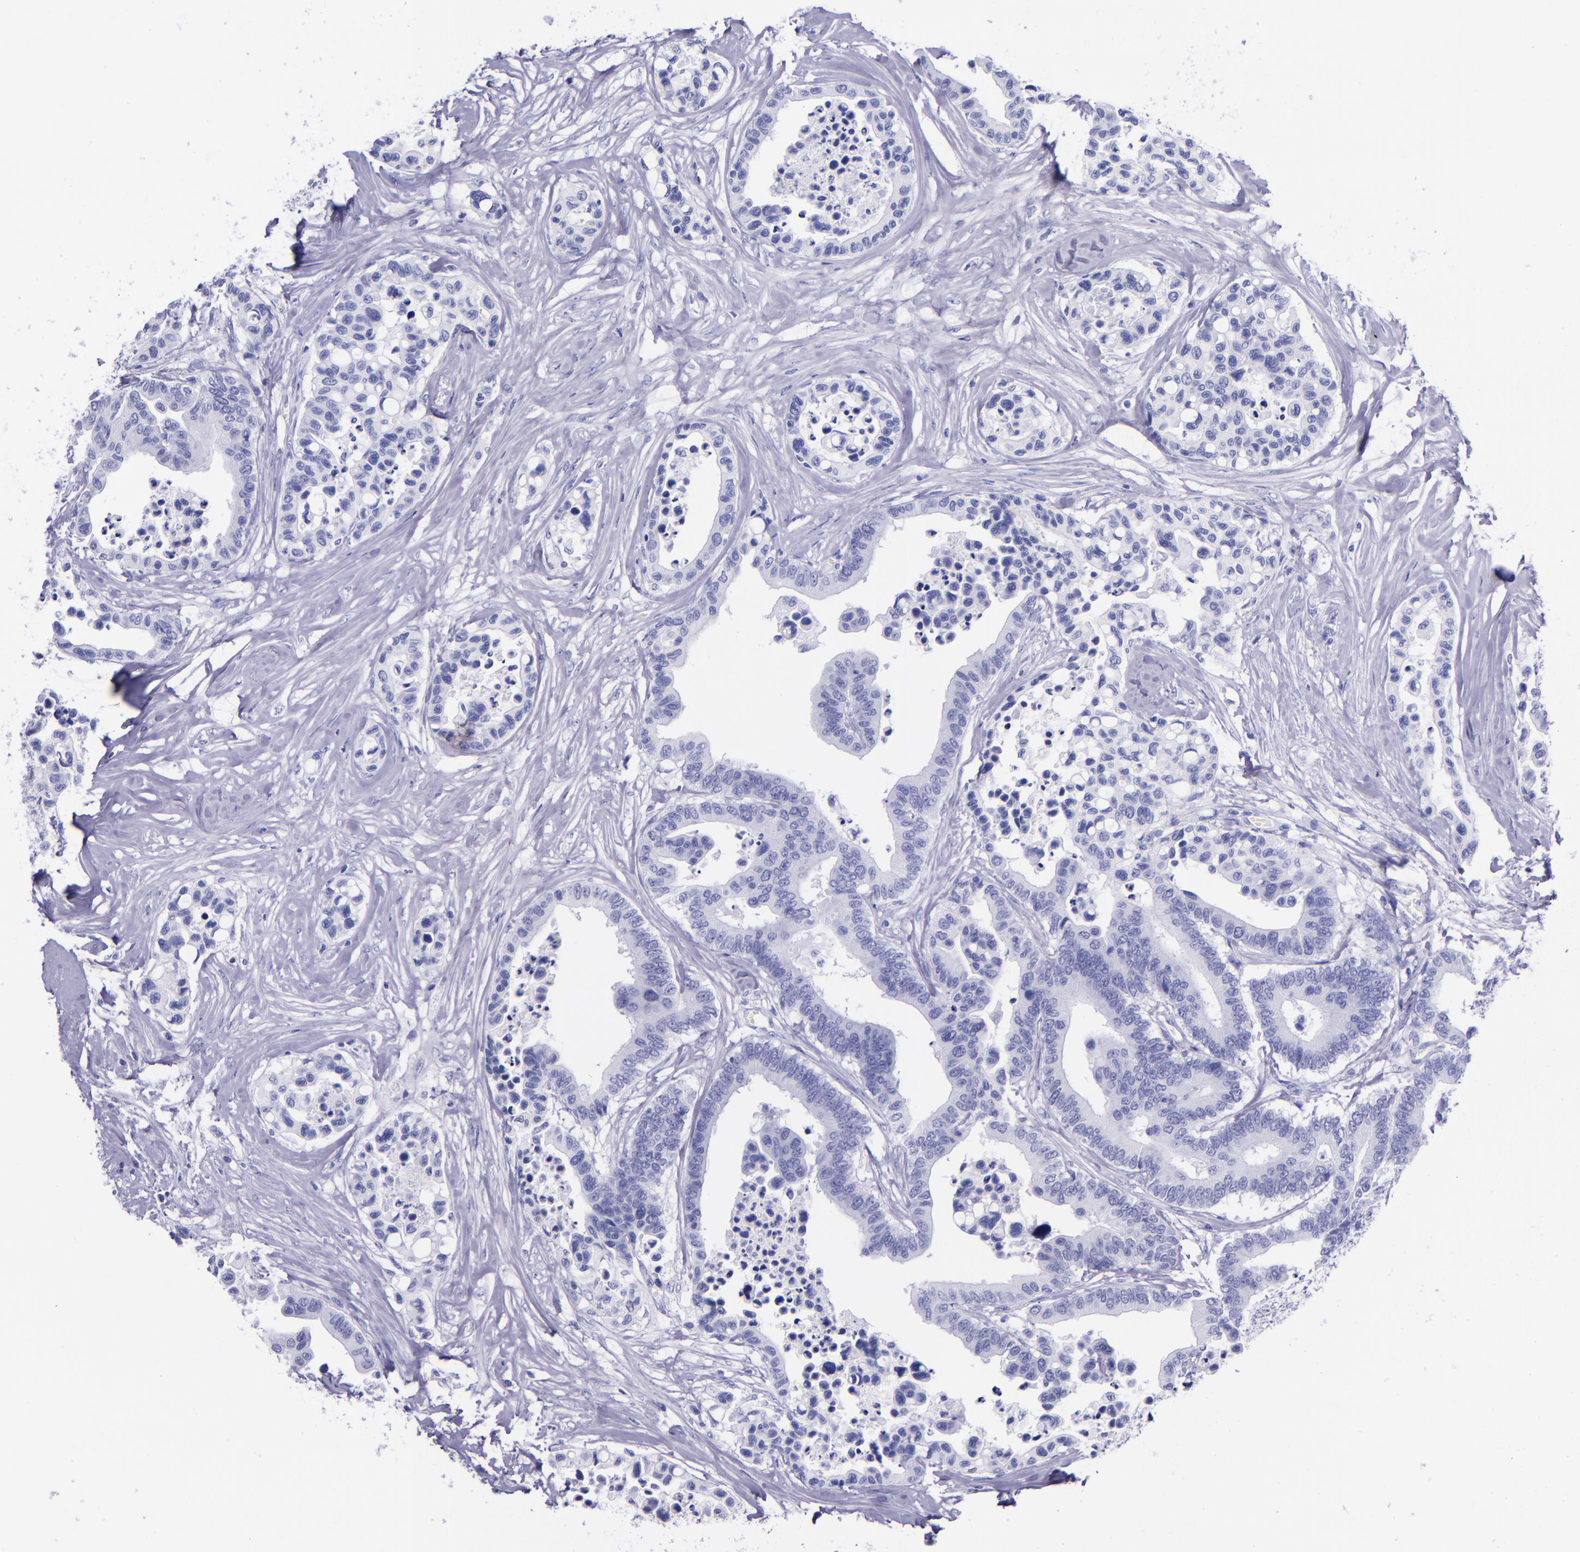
{"staining": {"intensity": "negative", "quantity": "none", "location": "none"}, "tissue": "colorectal cancer", "cell_type": "Tumor cells", "image_type": "cancer", "snomed": [{"axis": "morphology", "description": "Adenocarcinoma, NOS"}, {"axis": "topography", "description": "Colon"}], "caption": "Immunohistochemistry (IHC) image of neoplastic tissue: colorectal adenocarcinoma stained with DAB reveals no significant protein positivity in tumor cells. (Stains: DAB IHC with hematoxylin counter stain, Microscopy: brightfield microscopy at high magnification).", "gene": "MBP", "patient": {"sex": "male", "age": 82}}